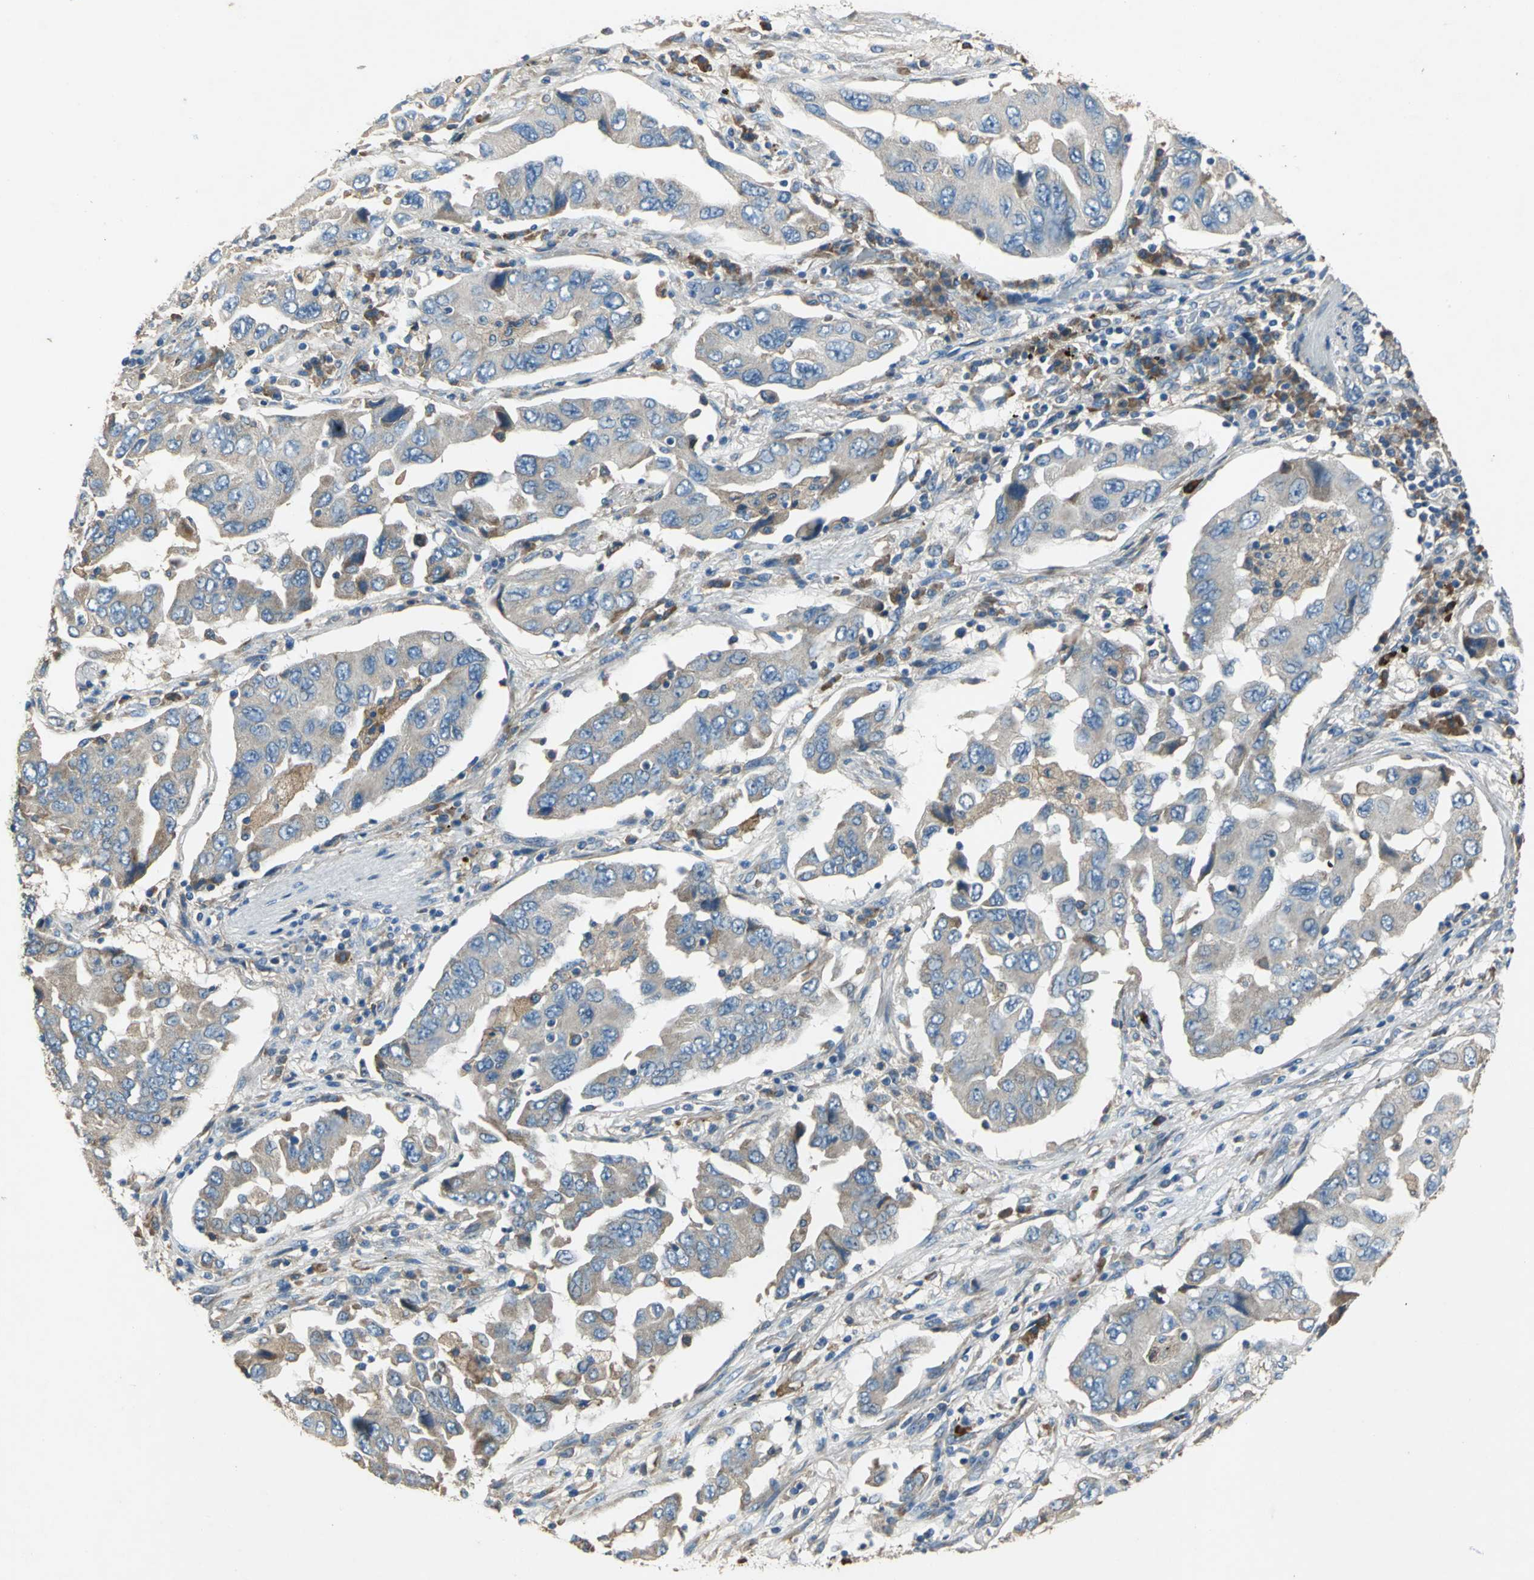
{"staining": {"intensity": "weak", "quantity": ">75%", "location": "cytoplasmic/membranous"}, "tissue": "lung cancer", "cell_type": "Tumor cells", "image_type": "cancer", "snomed": [{"axis": "morphology", "description": "Adenocarcinoma, NOS"}, {"axis": "topography", "description": "Lung"}], "caption": "A high-resolution photomicrograph shows immunohistochemistry staining of lung cancer (adenocarcinoma), which displays weak cytoplasmic/membranous positivity in about >75% of tumor cells.", "gene": "HEPH", "patient": {"sex": "female", "age": 65}}